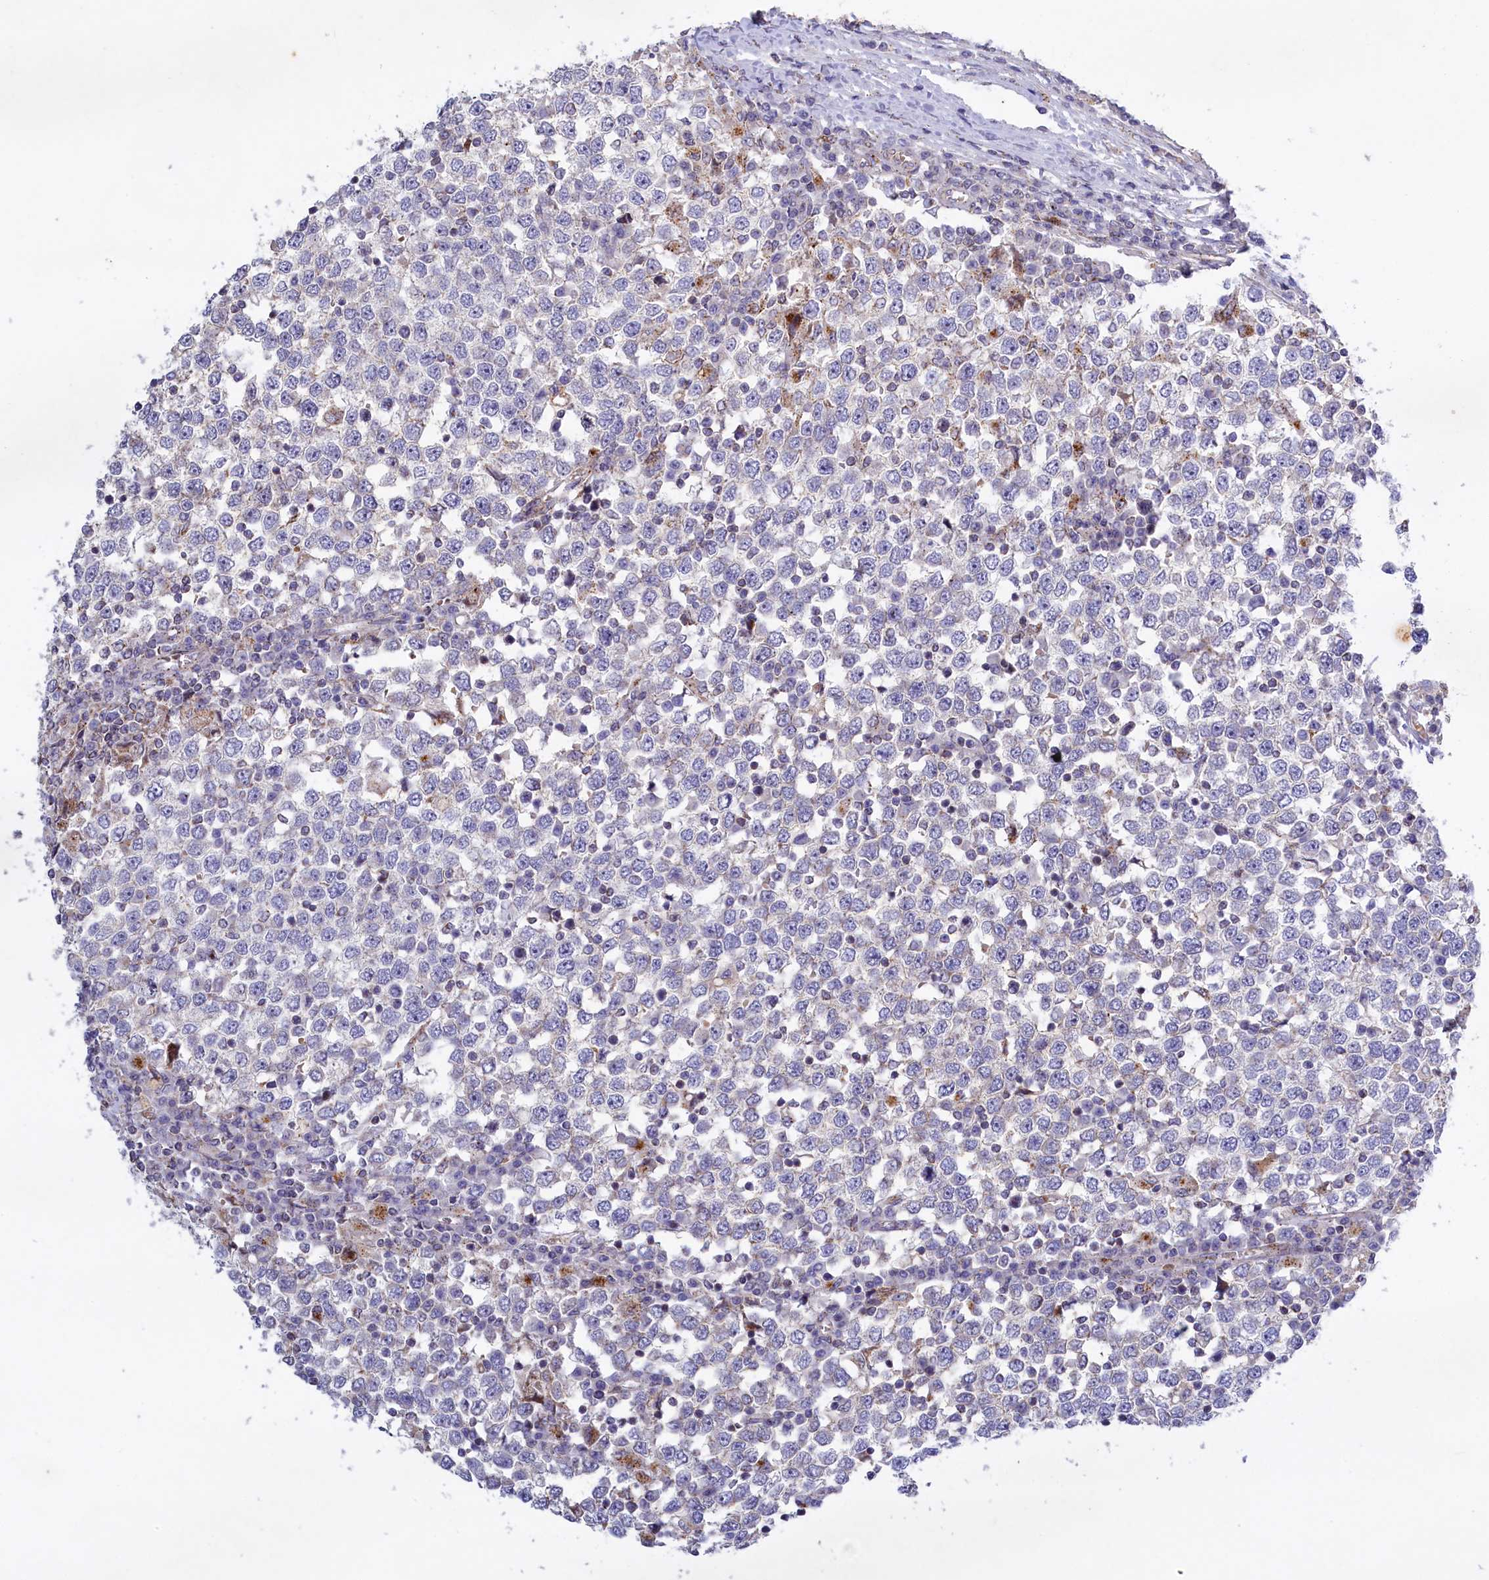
{"staining": {"intensity": "negative", "quantity": "none", "location": "none"}, "tissue": "testis cancer", "cell_type": "Tumor cells", "image_type": "cancer", "snomed": [{"axis": "morphology", "description": "Seminoma, NOS"}, {"axis": "topography", "description": "Testis"}], "caption": "IHC micrograph of human testis seminoma stained for a protein (brown), which displays no expression in tumor cells.", "gene": "HYKK", "patient": {"sex": "male", "age": 65}}